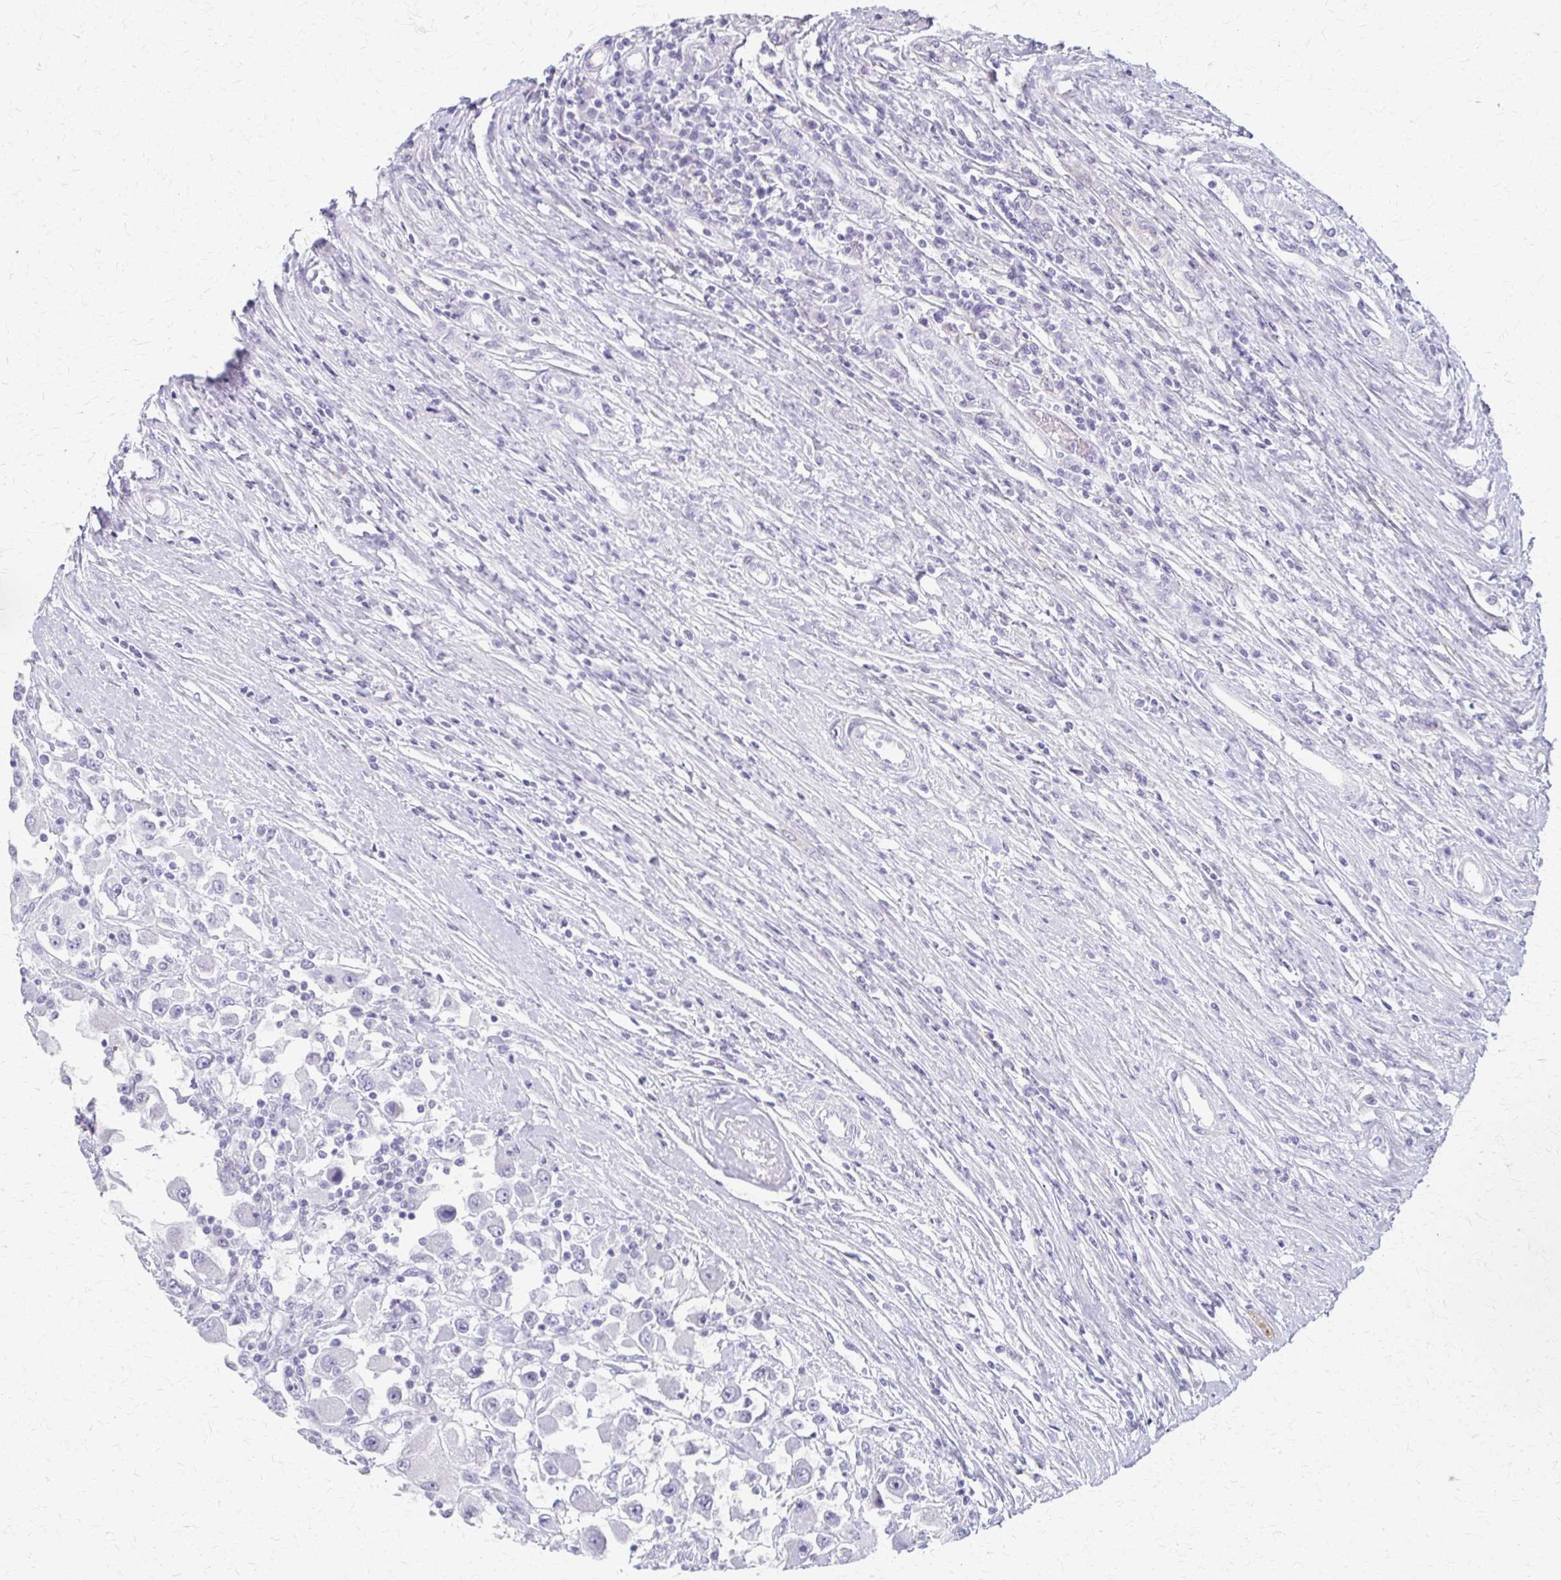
{"staining": {"intensity": "negative", "quantity": "none", "location": "none"}, "tissue": "renal cancer", "cell_type": "Tumor cells", "image_type": "cancer", "snomed": [{"axis": "morphology", "description": "Adenocarcinoma, NOS"}, {"axis": "topography", "description": "Kidney"}], "caption": "A histopathology image of renal adenocarcinoma stained for a protein displays no brown staining in tumor cells.", "gene": "CYB5A", "patient": {"sex": "female", "age": 67}}